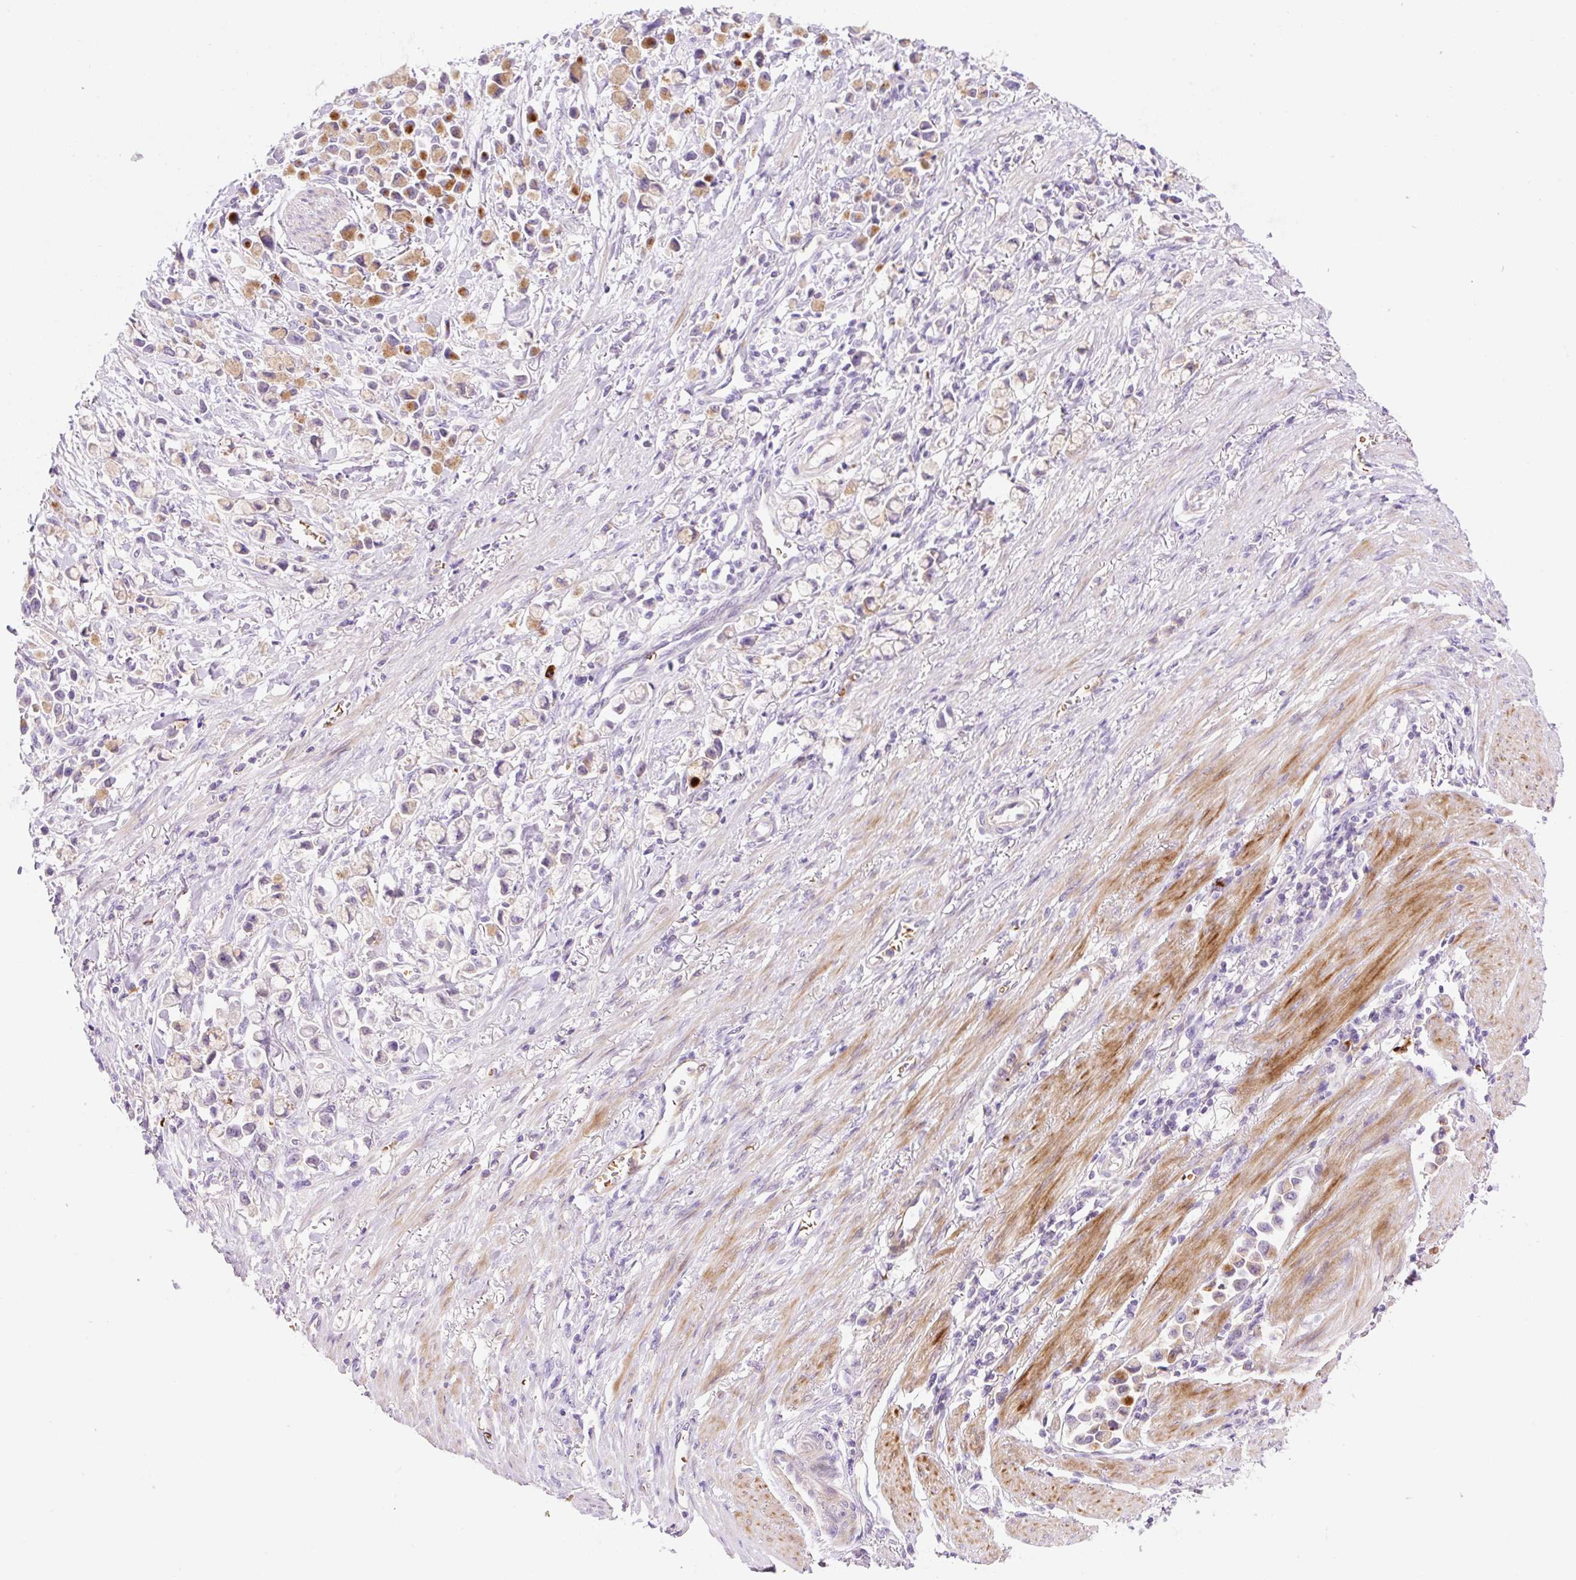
{"staining": {"intensity": "moderate", "quantity": "25%-75%", "location": "cytoplasmic/membranous"}, "tissue": "stomach cancer", "cell_type": "Tumor cells", "image_type": "cancer", "snomed": [{"axis": "morphology", "description": "Adenocarcinoma, NOS"}, {"axis": "topography", "description": "Stomach"}], "caption": "Brown immunohistochemical staining in stomach adenocarcinoma demonstrates moderate cytoplasmic/membranous staining in about 25%-75% of tumor cells.", "gene": "LHFPL5", "patient": {"sex": "female", "age": 81}}